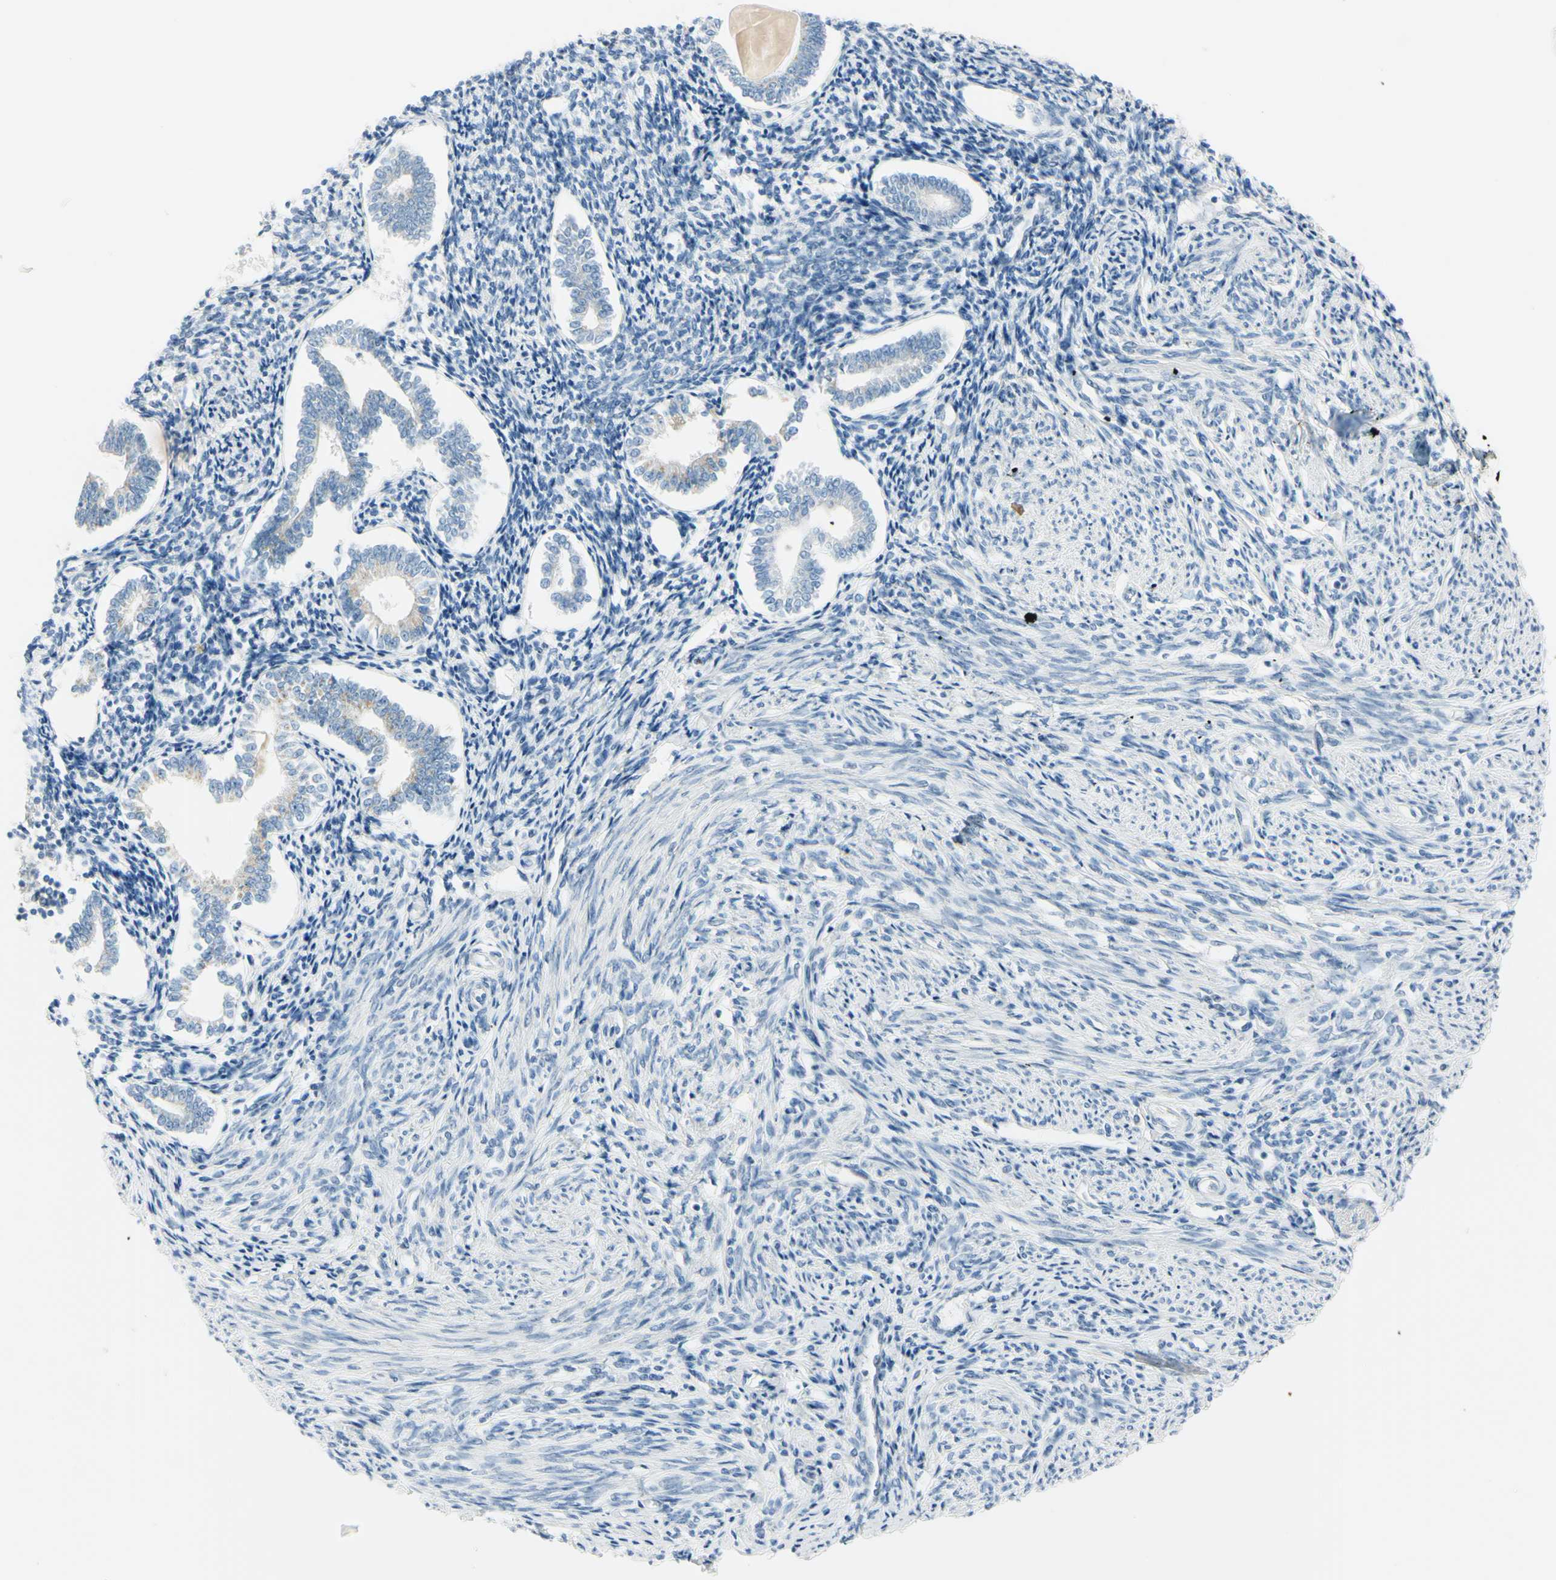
{"staining": {"intensity": "negative", "quantity": "none", "location": "none"}, "tissue": "endometrium", "cell_type": "Cells in endometrial stroma", "image_type": "normal", "snomed": [{"axis": "morphology", "description": "Normal tissue, NOS"}, {"axis": "topography", "description": "Endometrium"}], "caption": "Immunohistochemistry (IHC) of unremarkable endometrium reveals no expression in cells in endometrial stroma.", "gene": "ASB9", "patient": {"sex": "female", "age": 71}}